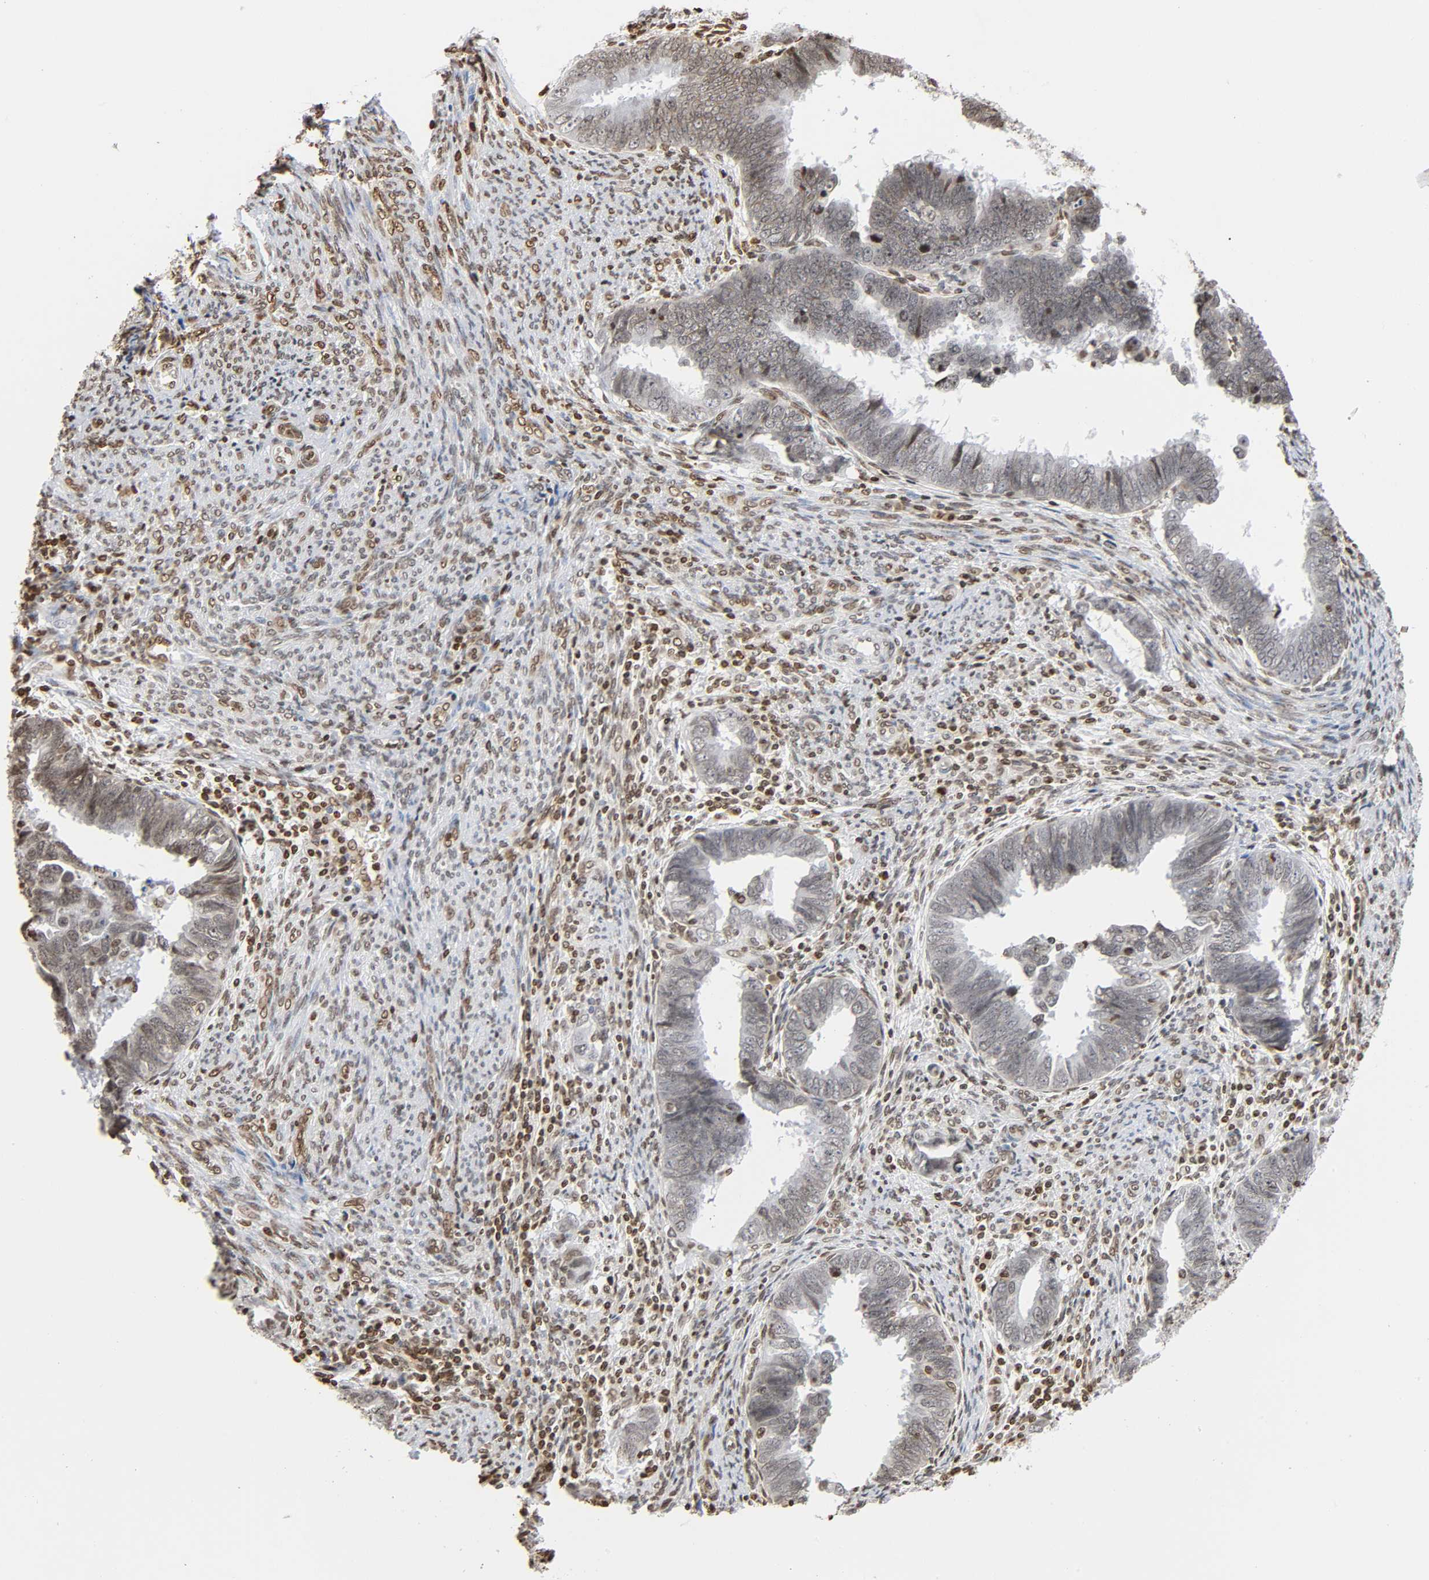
{"staining": {"intensity": "moderate", "quantity": ">75%", "location": "nuclear"}, "tissue": "endometrial cancer", "cell_type": "Tumor cells", "image_type": "cancer", "snomed": [{"axis": "morphology", "description": "Adenocarcinoma, NOS"}, {"axis": "topography", "description": "Endometrium"}], "caption": "A medium amount of moderate nuclear staining is present in approximately >75% of tumor cells in endometrial cancer (adenocarcinoma) tissue.", "gene": "HOXA6", "patient": {"sex": "female", "age": 75}}